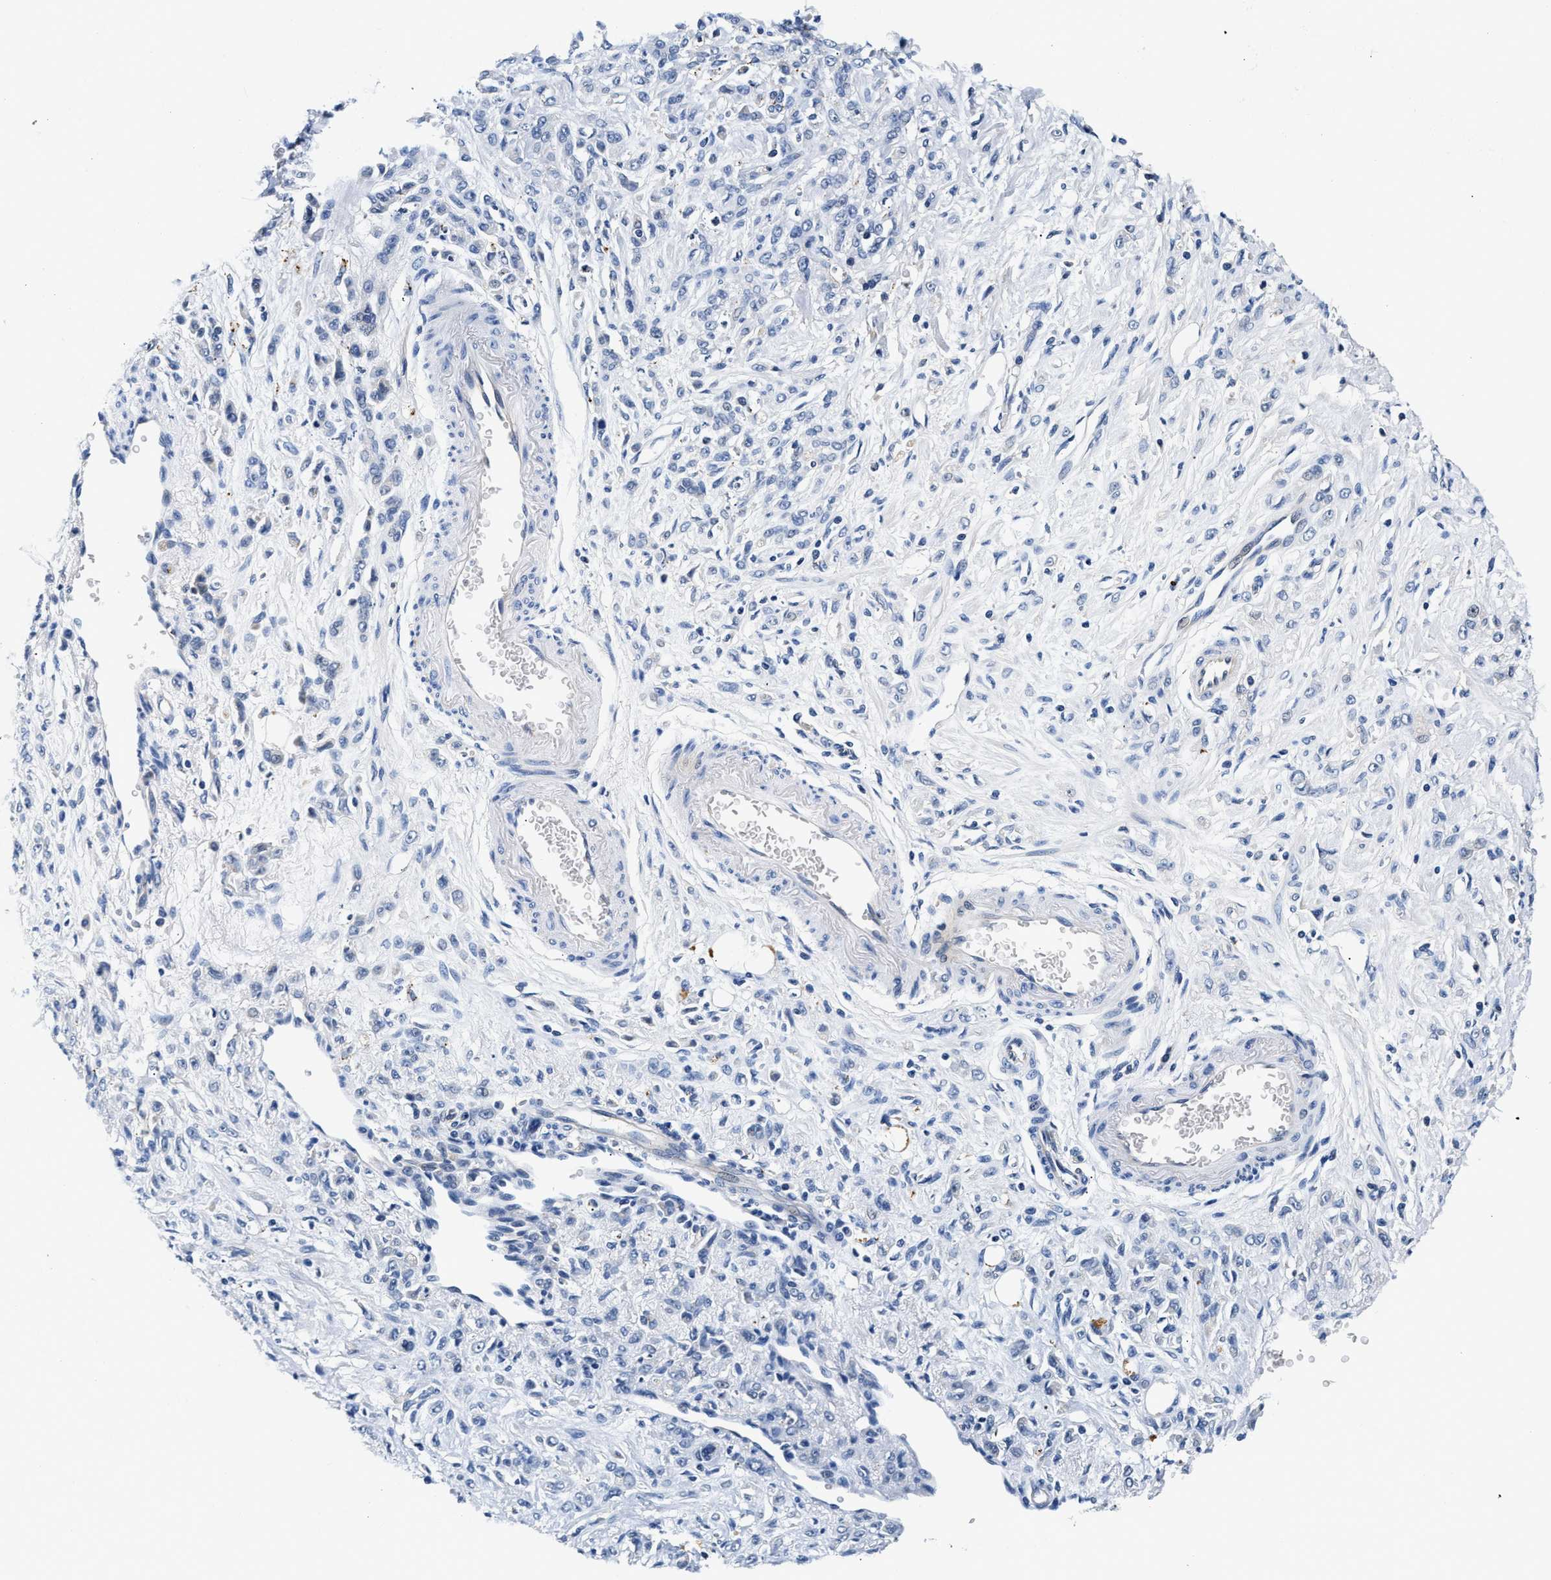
{"staining": {"intensity": "negative", "quantity": "none", "location": "none"}, "tissue": "stomach cancer", "cell_type": "Tumor cells", "image_type": "cancer", "snomed": [{"axis": "morphology", "description": "Normal tissue, NOS"}, {"axis": "morphology", "description": "Adenocarcinoma, NOS"}, {"axis": "topography", "description": "Stomach"}], "caption": "An immunohistochemistry photomicrograph of stomach cancer is shown. There is no staining in tumor cells of stomach cancer.", "gene": "MED22", "patient": {"sex": "male", "age": 82}}